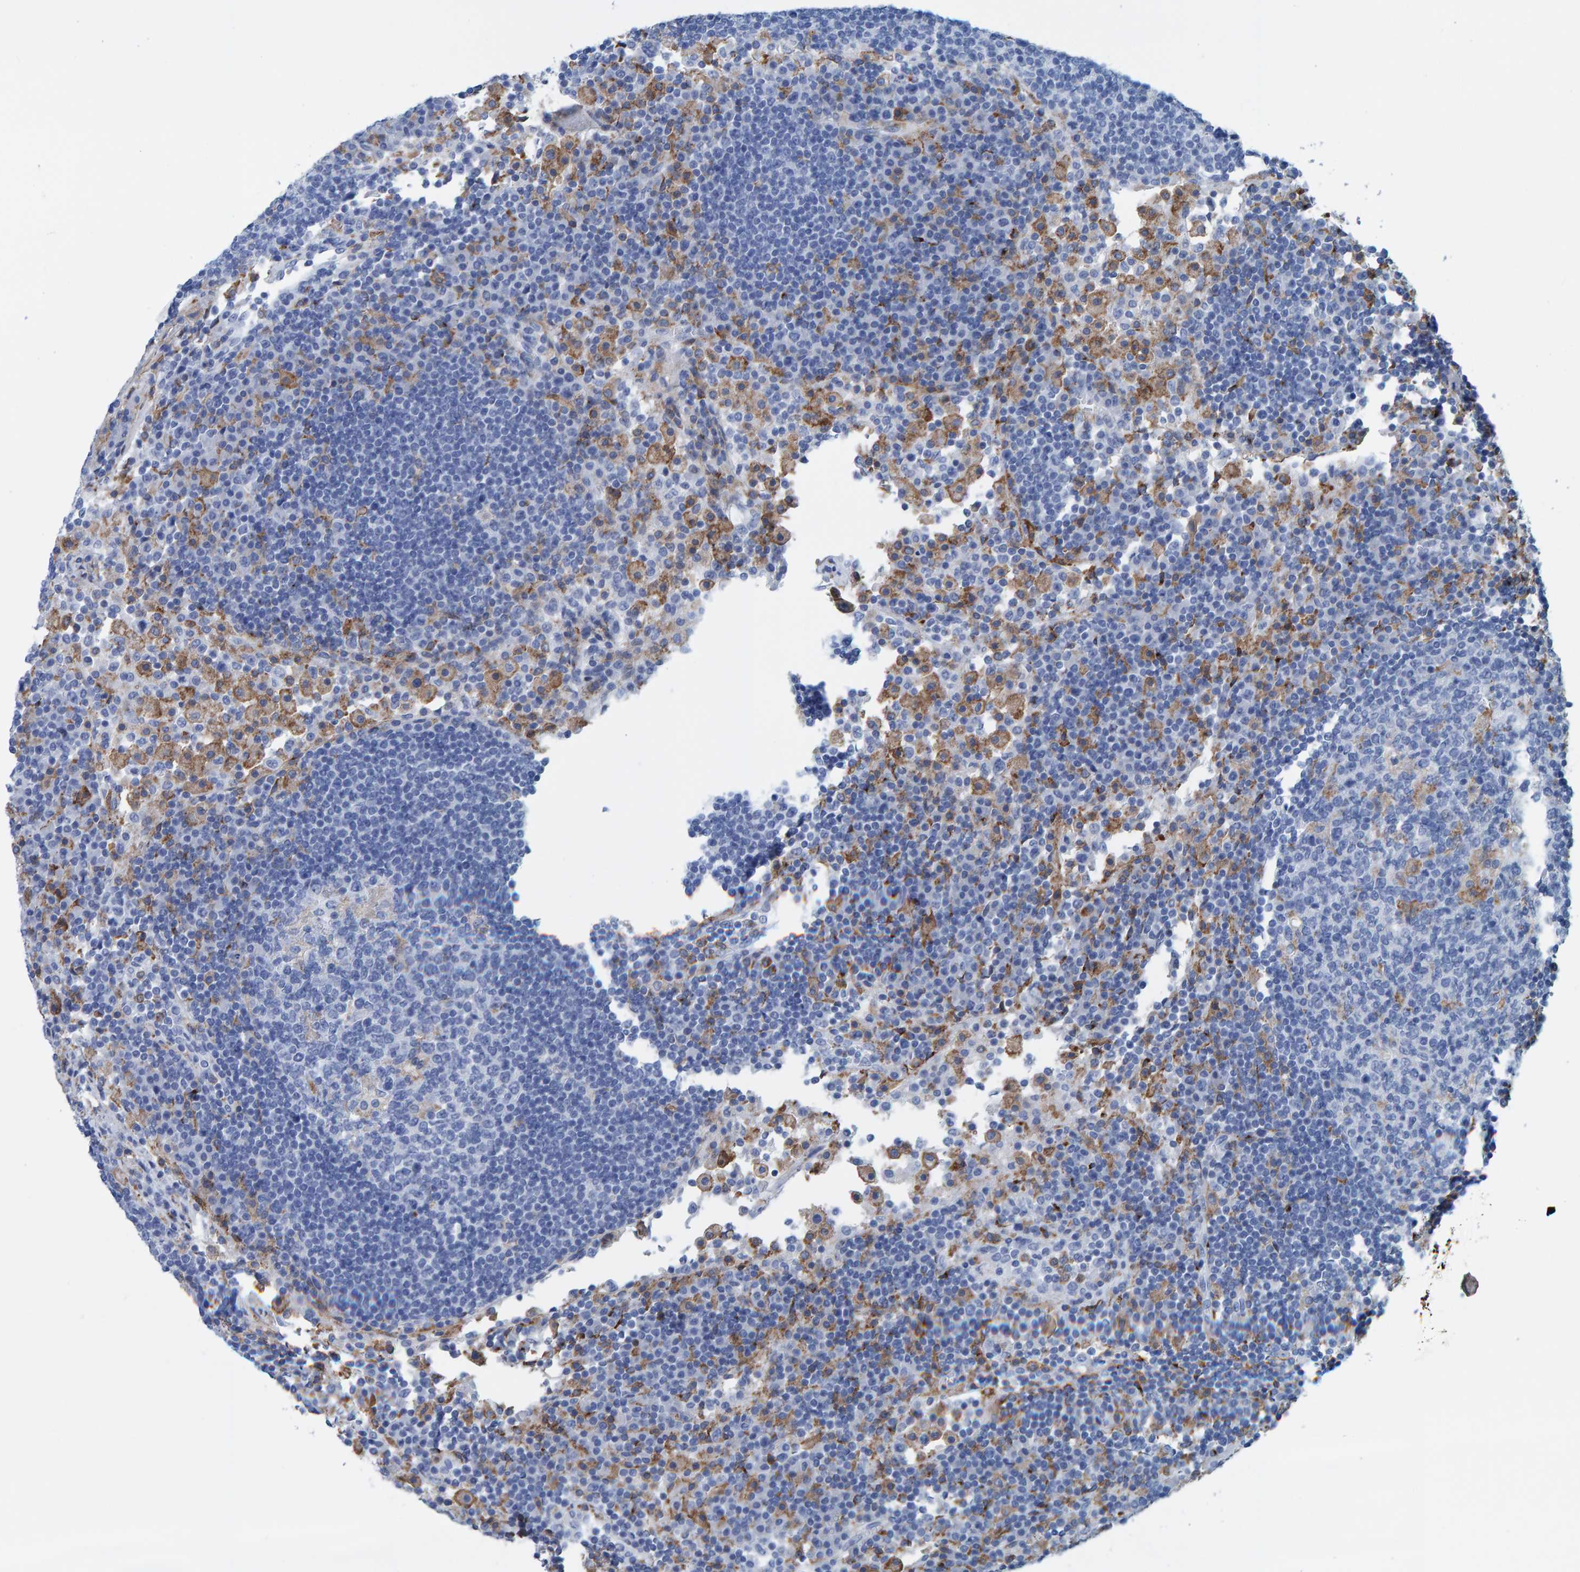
{"staining": {"intensity": "negative", "quantity": "none", "location": "none"}, "tissue": "lymph node", "cell_type": "Germinal center cells", "image_type": "normal", "snomed": [{"axis": "morphology", "description": "Normal tissue, NOS"}, {"axis": "topography", "description": "Lymph node"}], "caption": "A high-resolution histopathology image shows IHC staining of unremarkable lymph node, which reveals no significant staining in germinal center cells.", "gene": "LRP1", "patient": {"sex": "female", "age": 53}}